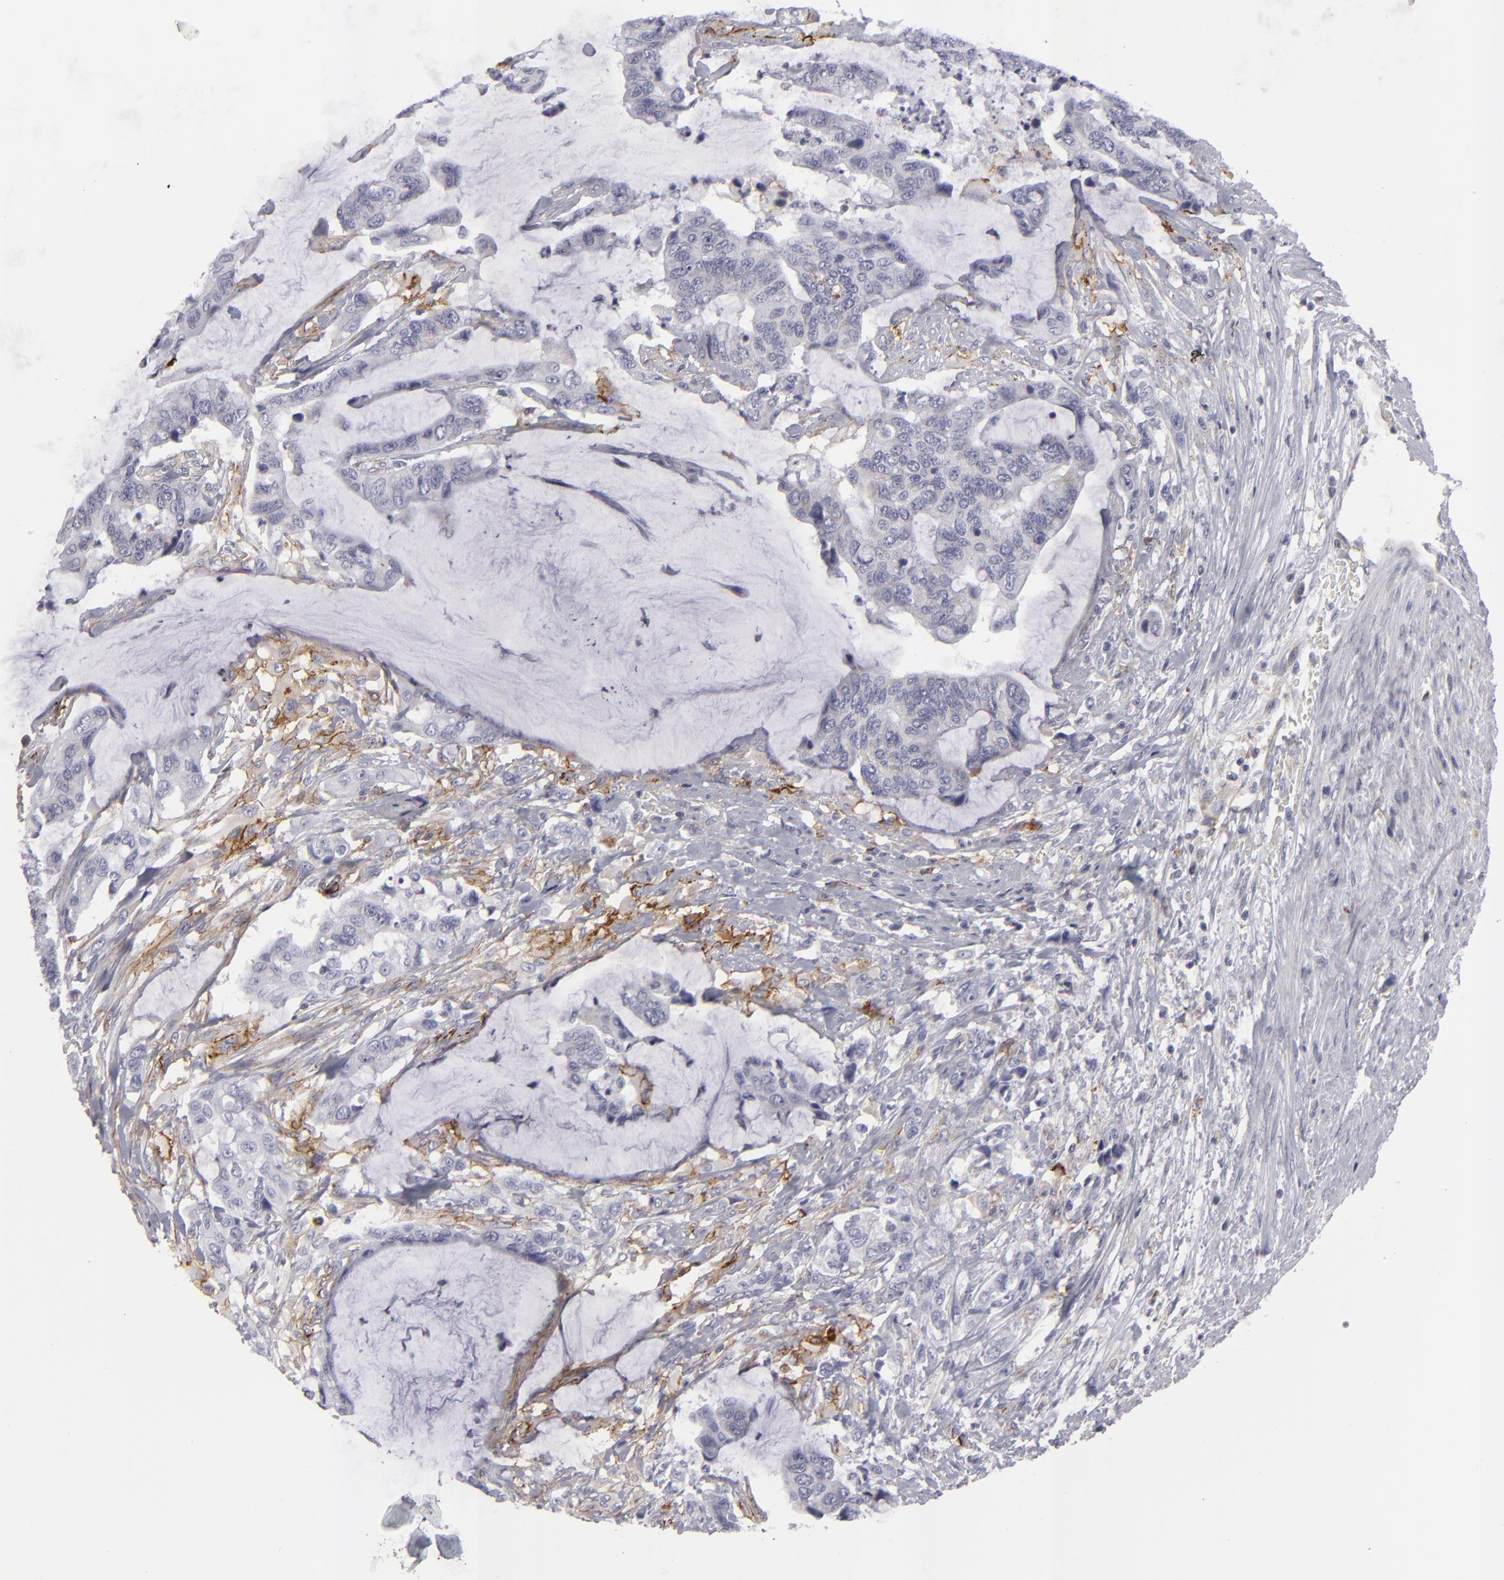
{"staining": {"intensity": "weak", "quantity": "<25%", "location": "cytoplasmic/membranous"}, "tissue": "colorectal cancer", "cell_type": "Tumor cells", "image_type": "cancer", "snomed": [{"axis": "morphology", "description": "Adenocarcinoma, NOS"}, {"axis": "topography", "description": "Rectum"}], "caption": "The IHC histopathology image has no significant positivity in tumor cells of colorectal cancer tissue.", "gene": "ALCAM", "patient": {"sex": "female", "age": 59}}